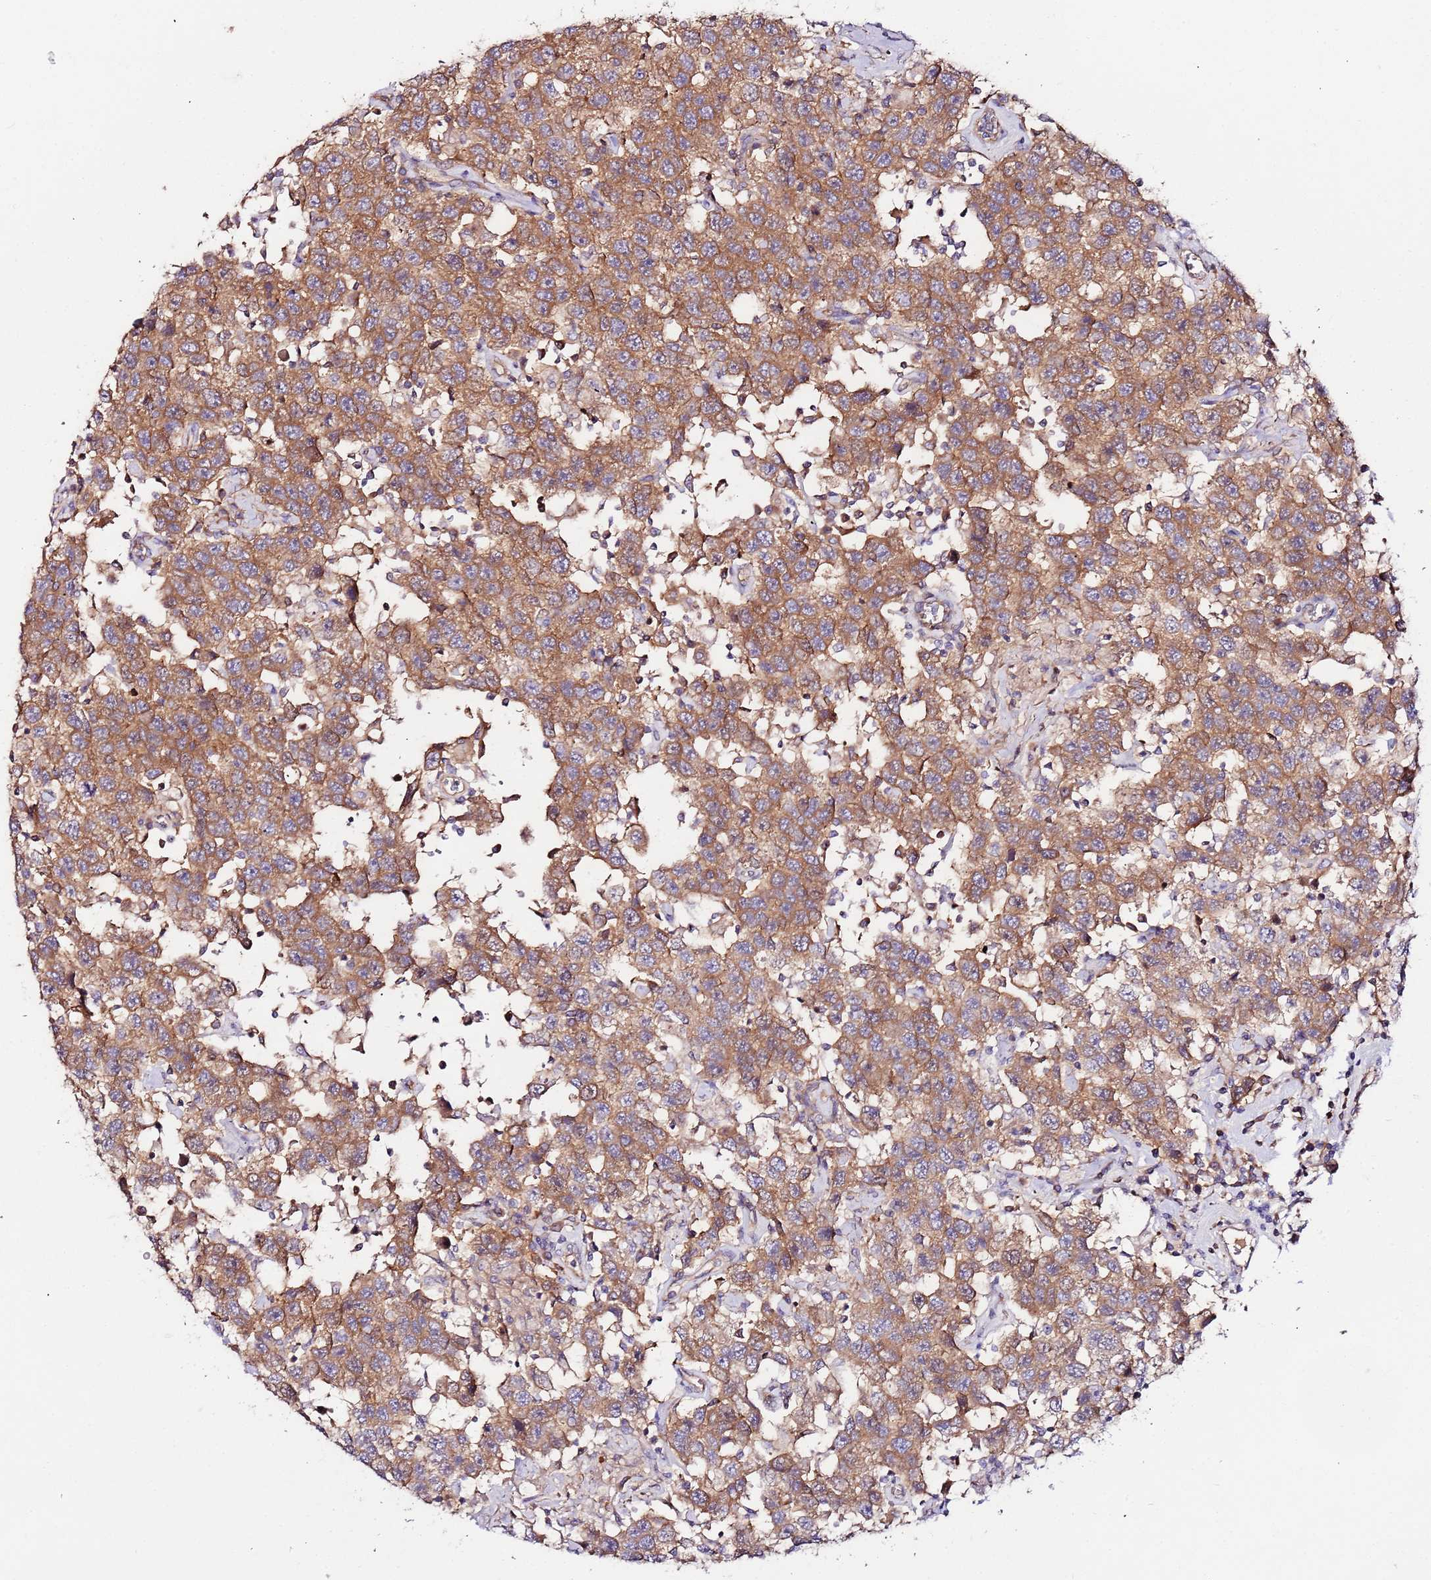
{"staining": {"intensity": "moderate", "quantity": ">75%", "location": "cytoplasmic/membranous"}, "tissue": "testis cancer", "cell_type": "Tumor cells", "image_type": "cancer", "snomed": [{"axis": "morphology", "description": "Seminoma, NOS"}, {"axis": "topography", "description": "Testis"}], "caption": "DAB immunohistochemical staining of testis seminoma demonstrates moderate cytoplasmic/membranous protein positivity in approximately >75% of tumor cells.", "gene": "FLVCR1", "patient": {"sex": "male", "age": 41}}